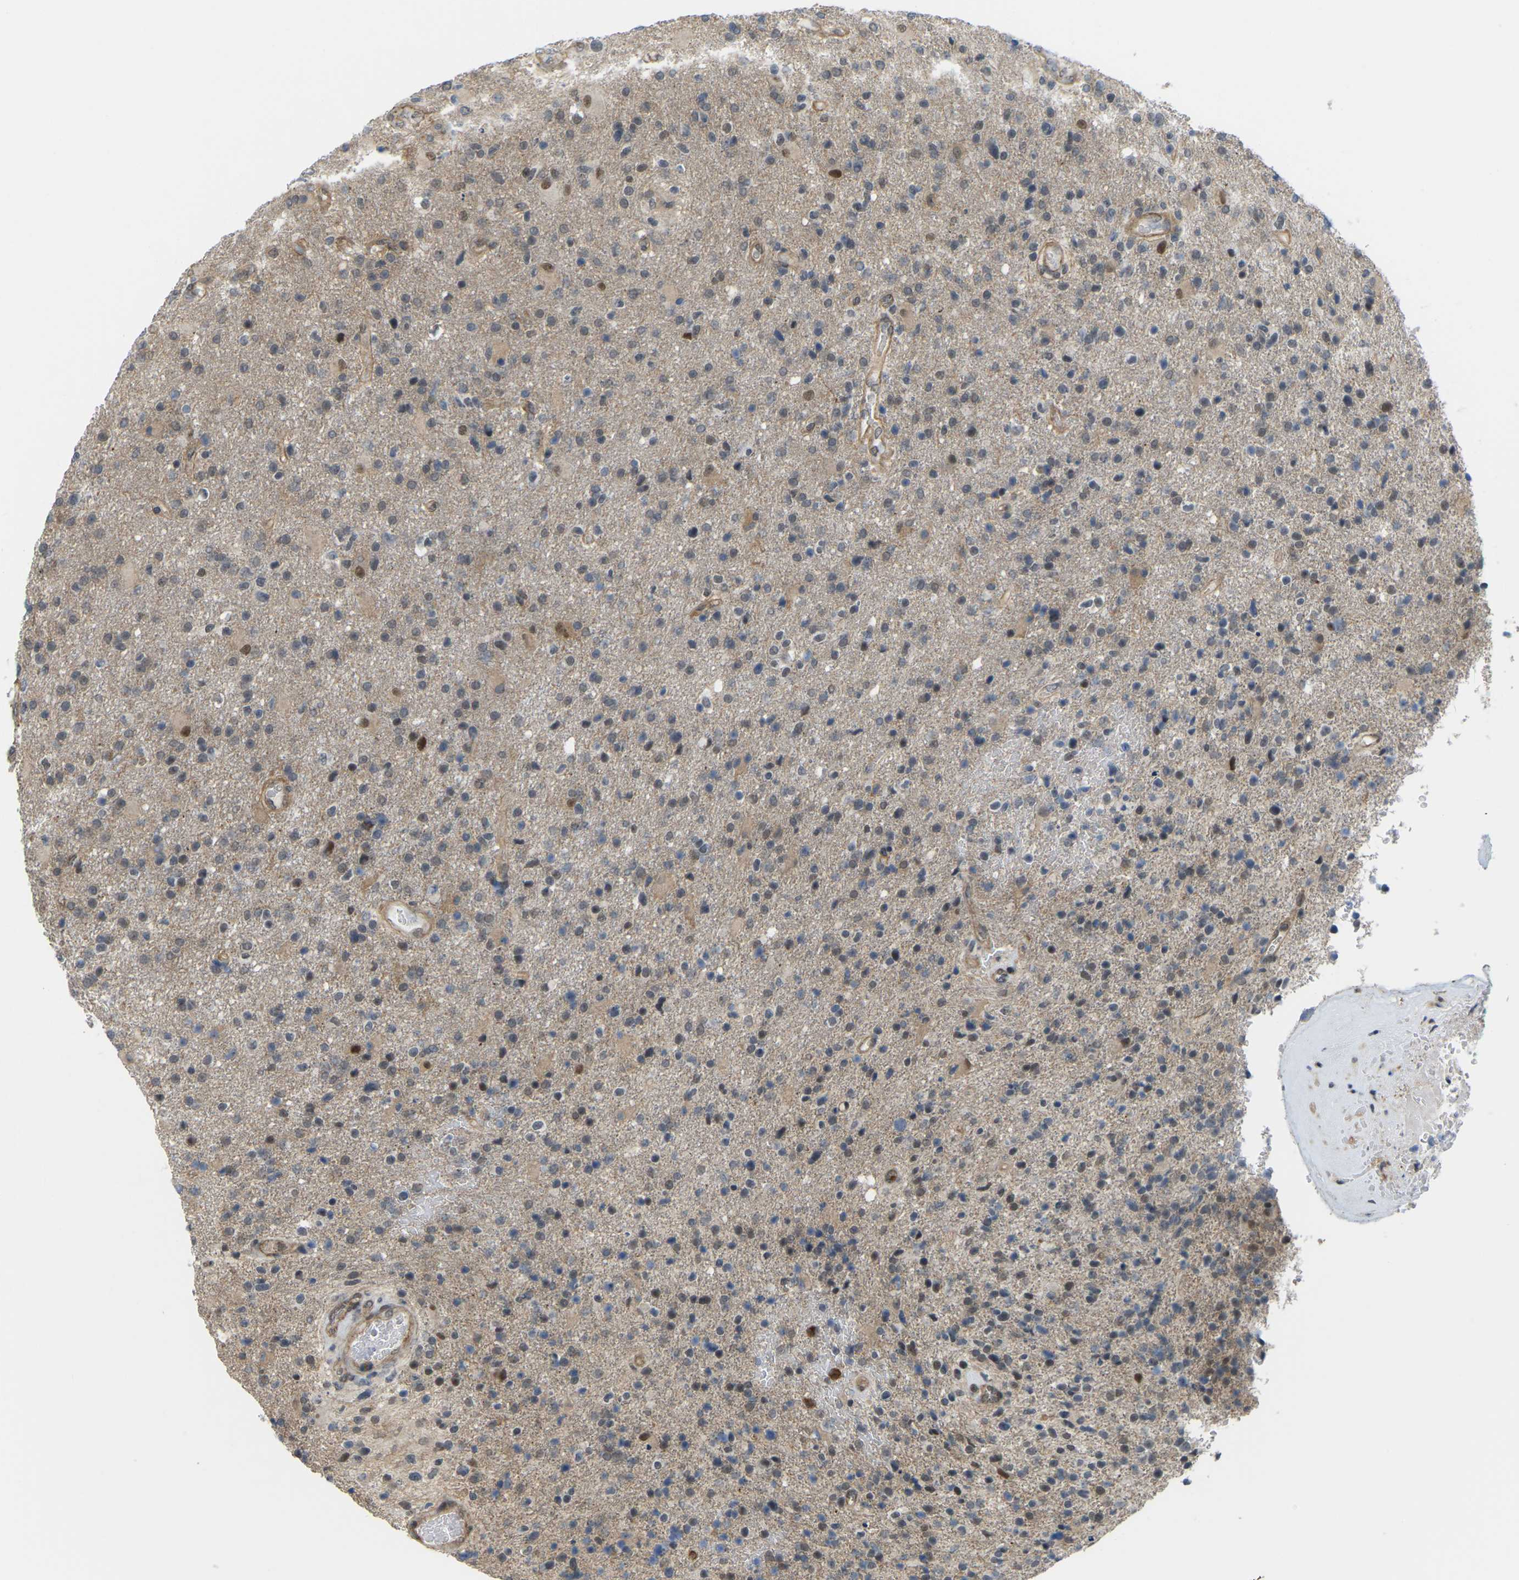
{"staining": {"intensity": "weak", "quantity": "25%-75%", "location": "cytoplasmic/membranous,nuclear"}, "tissue": "glioma", "cell_type": "Tumor cells", "image_type": "cancer", "snomed": [{"axis": "morphology", "description": "Glioma, malignant, High grade"}, {"axis": "topography", "description": "Brain"}], "caption": "Immunohistochemistry (IHC) of human glioma exhibits low levels of weak cytoplasmic/membranous and nuclear expression in approximately 25%-75% of tumor cells.", "gene": "SERPINB5", "patient": {"sex": "male", "age": 72}}